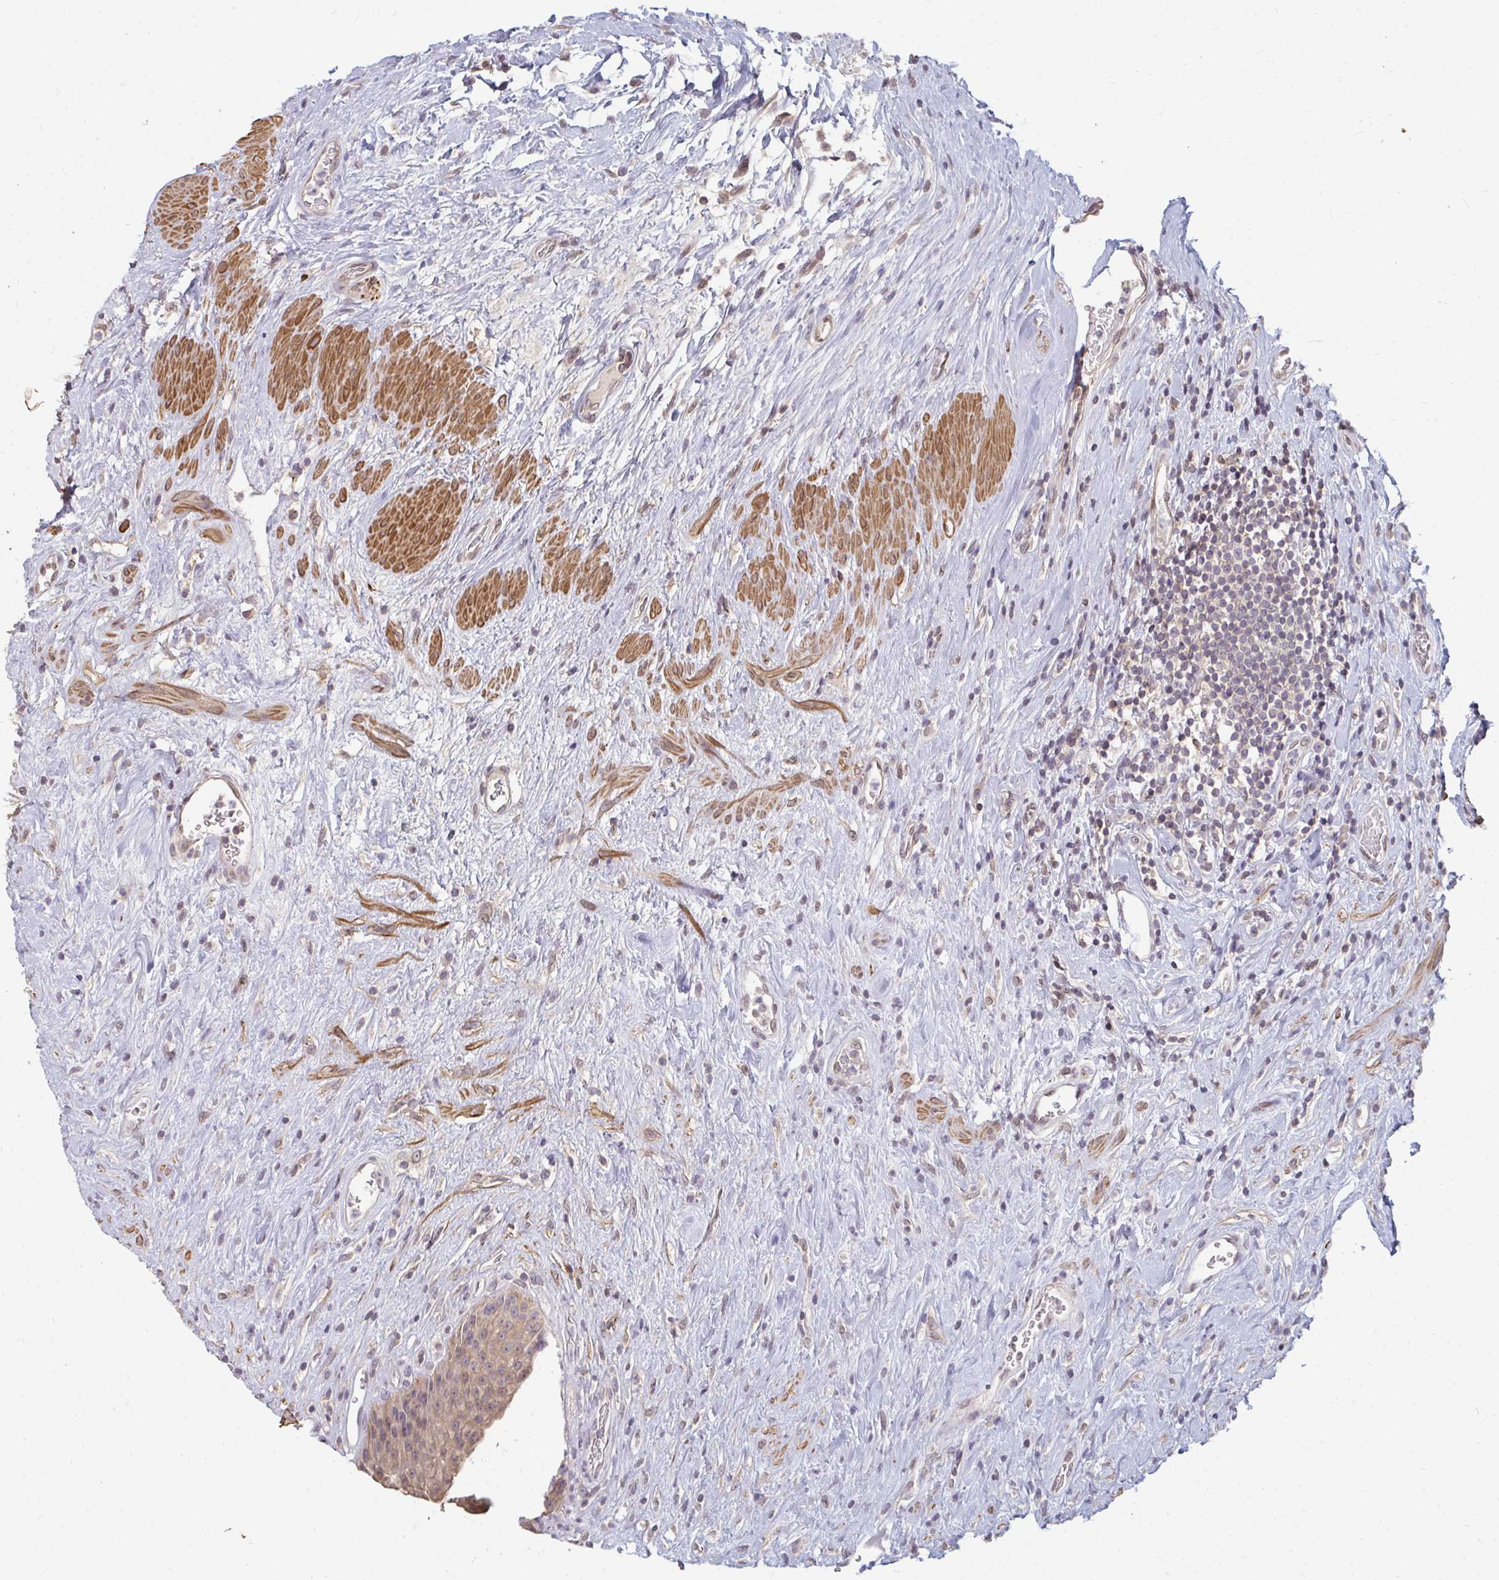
{"staining": {"intensity": "weak", "quantity": ">75%", "location": "cytoplasmic/membranous"}, "tissue": "urinary bladder", "cell_type": "Urothelial cells", "image_type": "normal", "snomed": [{"axis": "morphology", "description": "Normal tissue, NOS"}, {"axis": "topography", "description": "Urinary bladder"}], "caption": "This photomicrograph displays IHC staining of unremarkable human urinary bladder, with low weak cytoplasmic/membranous staining in approximately >75% of urothelial cells.", "gene": "GPC5", "patient": {"sex": "female", "age": 56}}